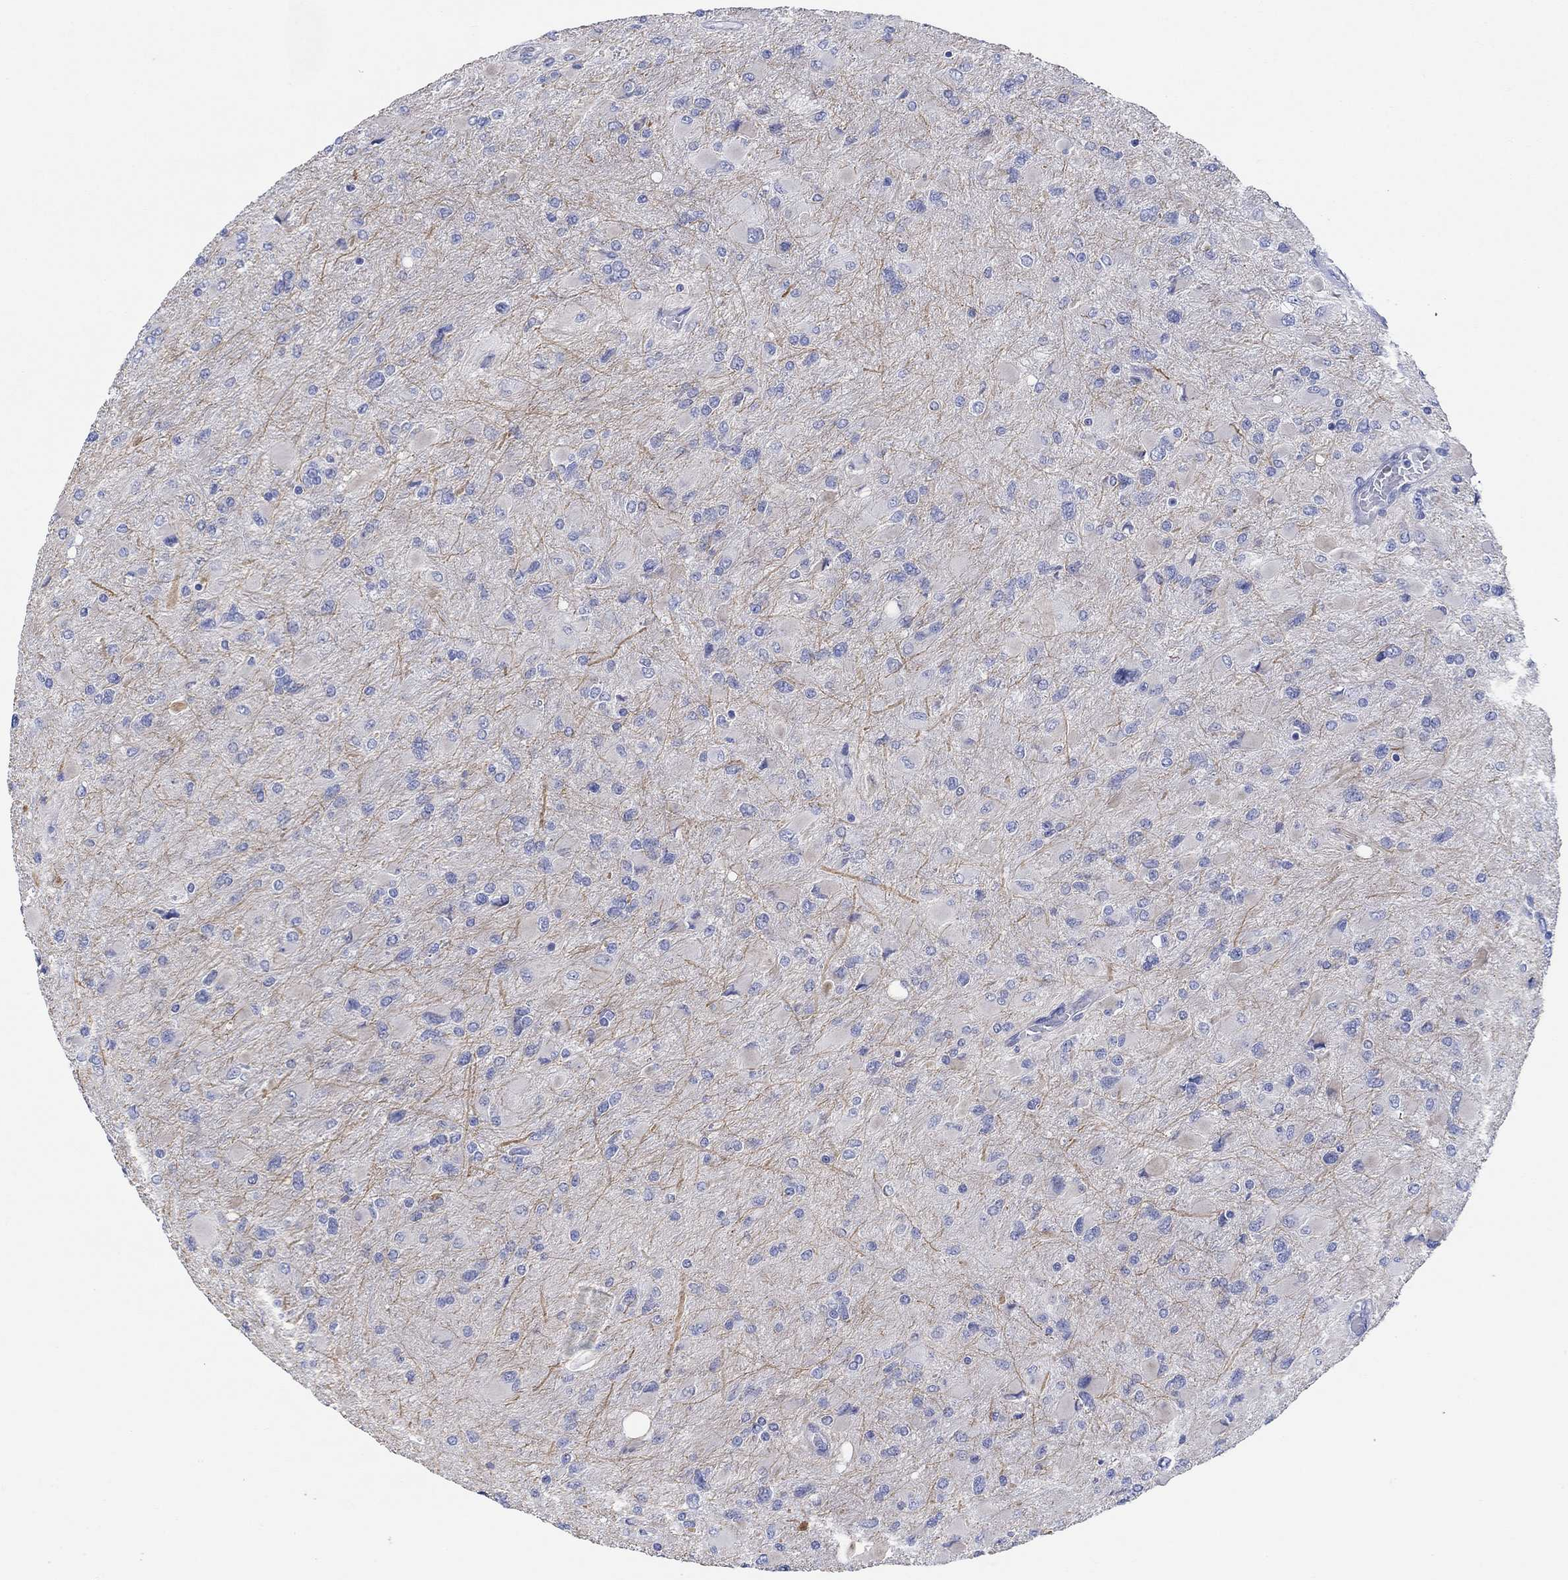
{"staining": {"intensity": "negative", "quantity": "none", "location": "none"}, "tissue": "glioma", "cell_type": "Tumor cells", "image_type": "cancer", "snomed": [{"axis": "morphology", "description": "Glioma, malignant, High grade"}, {"axis": "topography", "description": "Cerebral cortex"}], "caption": "Immunohistochemistry photomicrograph of malignant glioma (high-grade) stained for a protein (brown), which demonstrates no positivity in tumor cells.", "gene": "KRT222", "patient": {"sex": "female", "age": 36}}